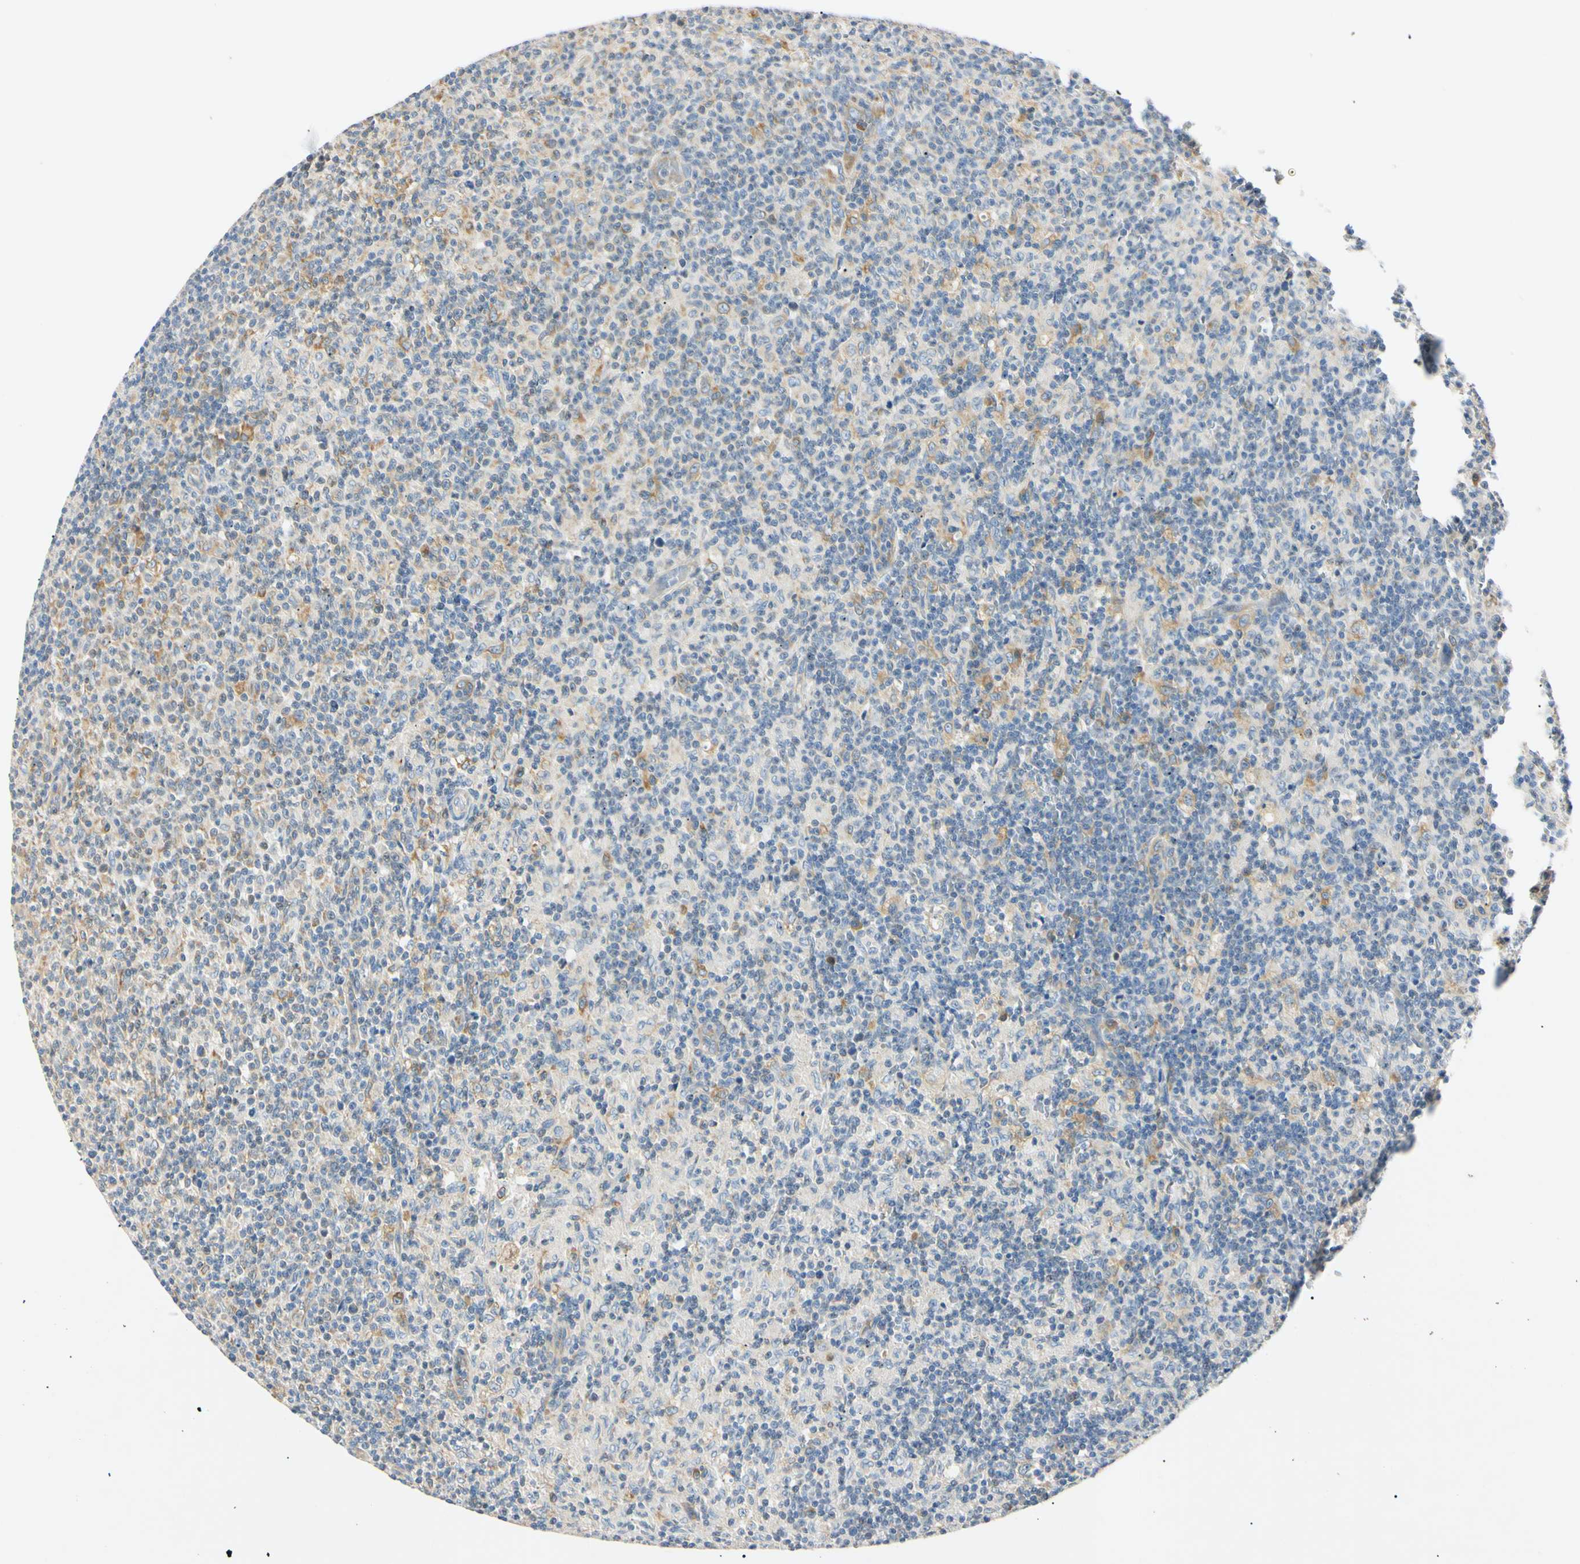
{"staining": {"intensity": "moderate", "quantity": "25%-75%", "location": "cytoplasmic/membranous"}, "tissue": "lymph node", "cell_type": "Germinal center cells", "image_type": "normal", "snomed": [{"axis": "morphology", "description": "Normal tissue, NOS"}, {"axis": "morphology", "description": "Inflammation, NOS"}, {"axis": "topography", "description": "Lymph node"}], "caption": "Normal lymph node displays moderate cytoplasmic/membranous expression in approximately 25%-75% of germinal center cells (DAB (3,3'-diaminobenzidine) IHC with brightfield microscopy, high magnification)..", "gene": "DNAJB12", "patient": {"sex": "male", "age": 55}}